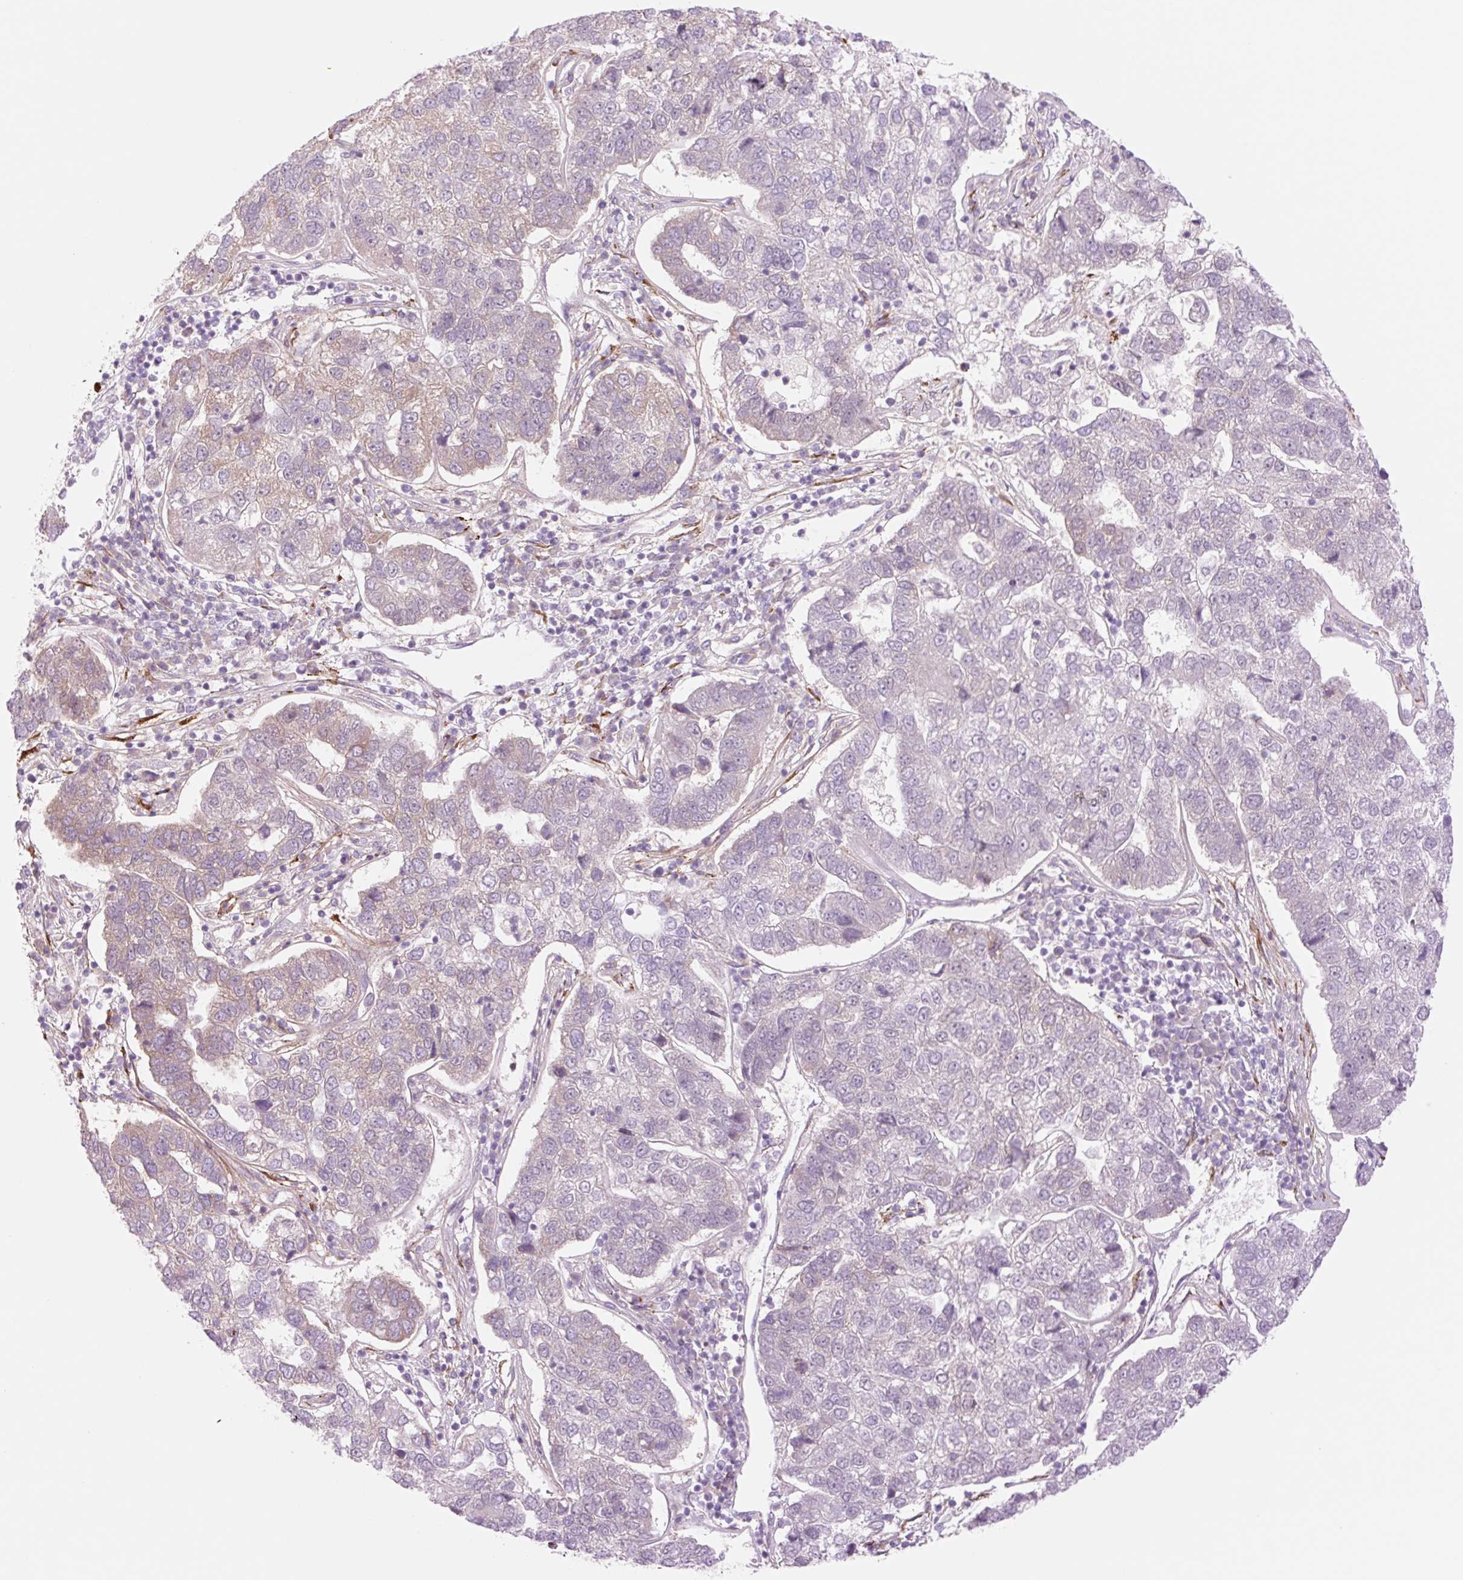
{"staining": {"intensity": "weak", "quantity": "<25%", "location": "cytoplasmic/membranous"}, "tissue": "pancreatic cancer", "cell_type": "Tumor cells", "image_type": "cancer", "snomed": [{"axis": "morphology", "description": "Adenocarcinoma, NOS"}, {"axis": "topography", "description": "Pancreas"}], "caption": "A photomicrograph of human adenocarcinoma (pancreatic) is negative for staining in tumor cells.", "gene": "COL5A1", "patient": {"sex": "female", "age": 61}}